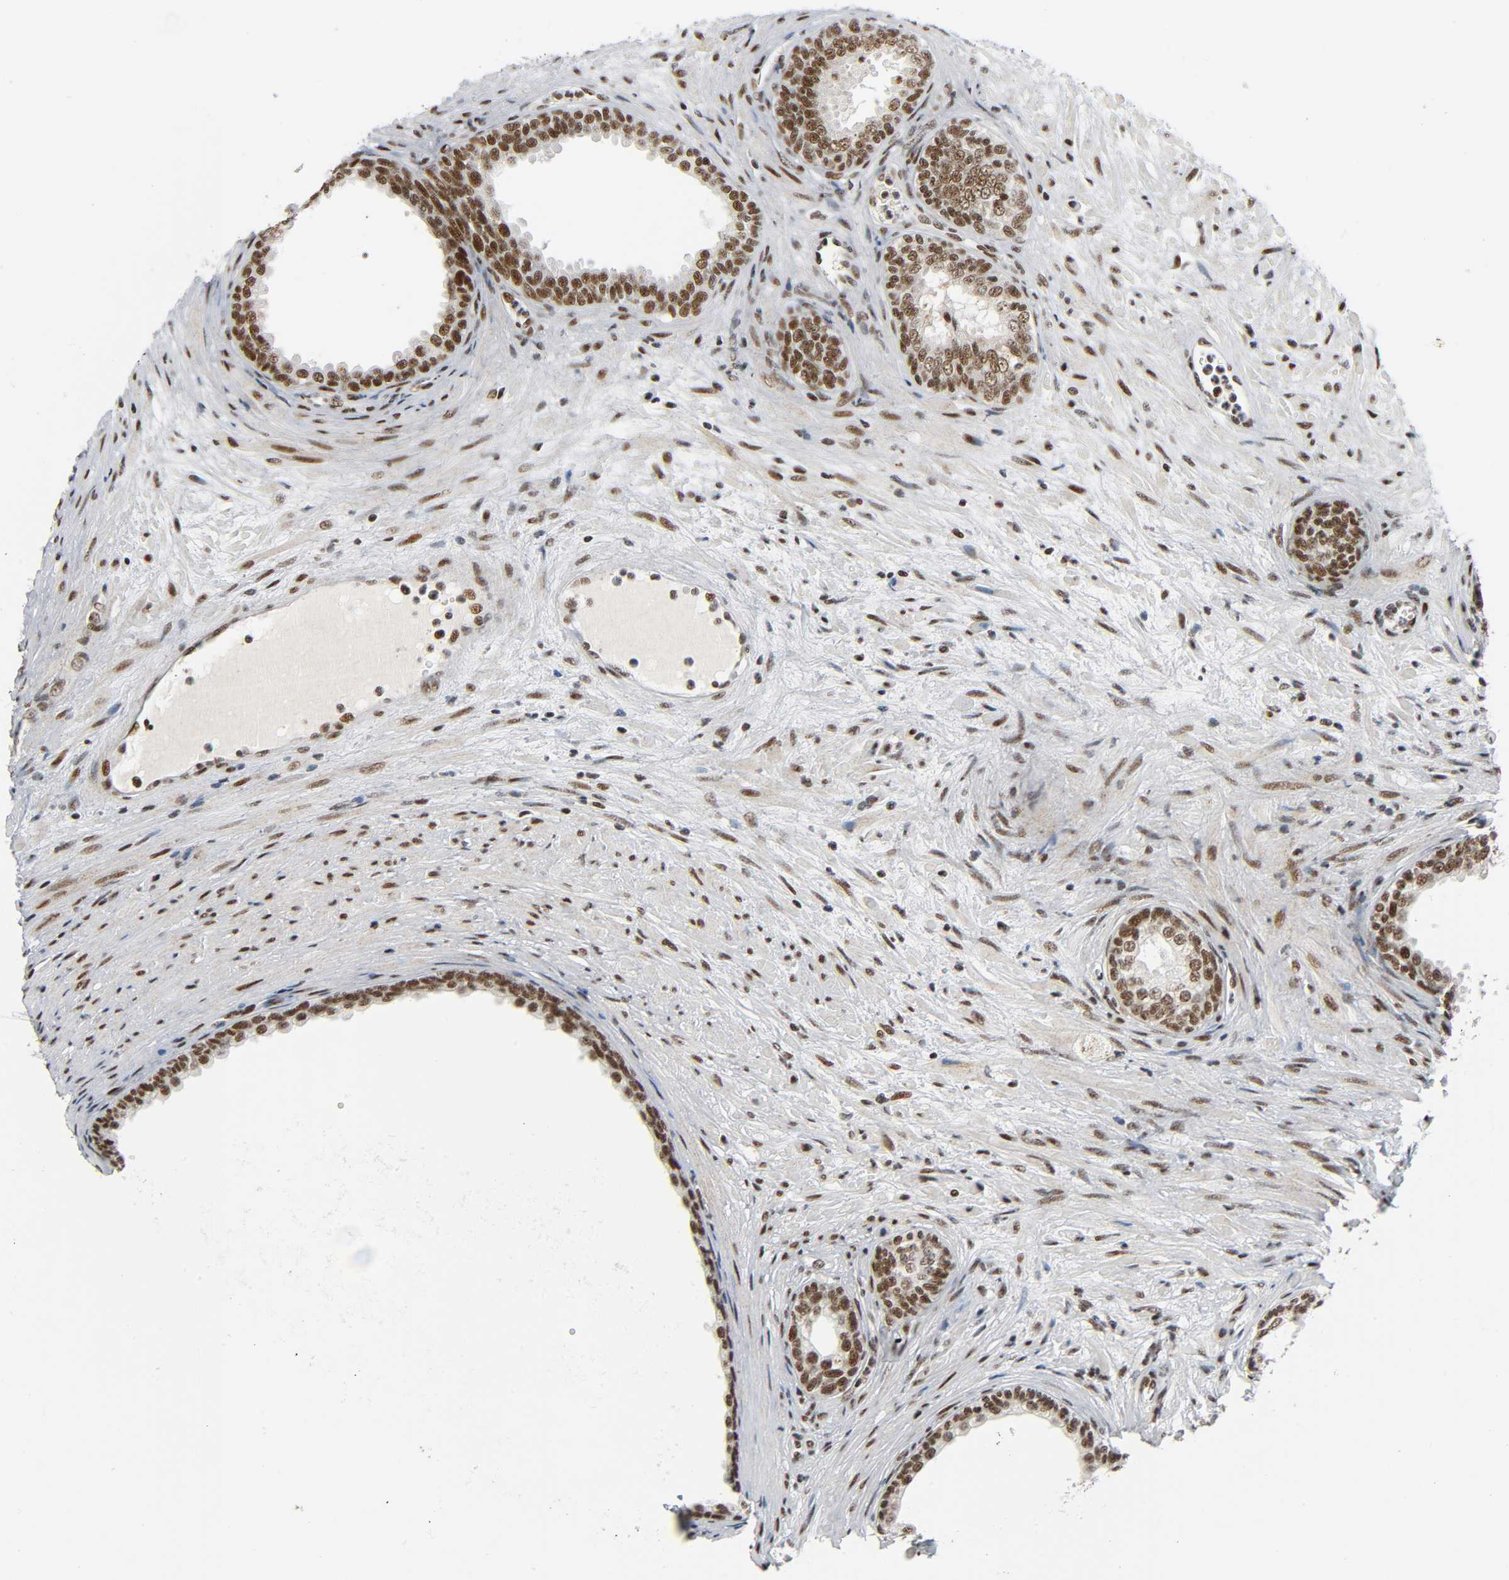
{"staining": {"intensity": "strong", "quantity": ">75%", "location": "nuclear"}, "tissue": "prostate", "cell_type": "Glandular cells", "image_type": "normal", "snomed": [{"axis": "morphology", "description": "Normal tissue, NOS"}, {"axis": "topography", "description": "Prostate"}], "caption": "DAB (3,3'-diaminobenzidine) immunohistochemical staining of normal human prostate reveals strong nuclear protein staining in approximately >75% of glandular cells.", "gene": "CDK9", "patient": {"sex": "male", "age": 76}}